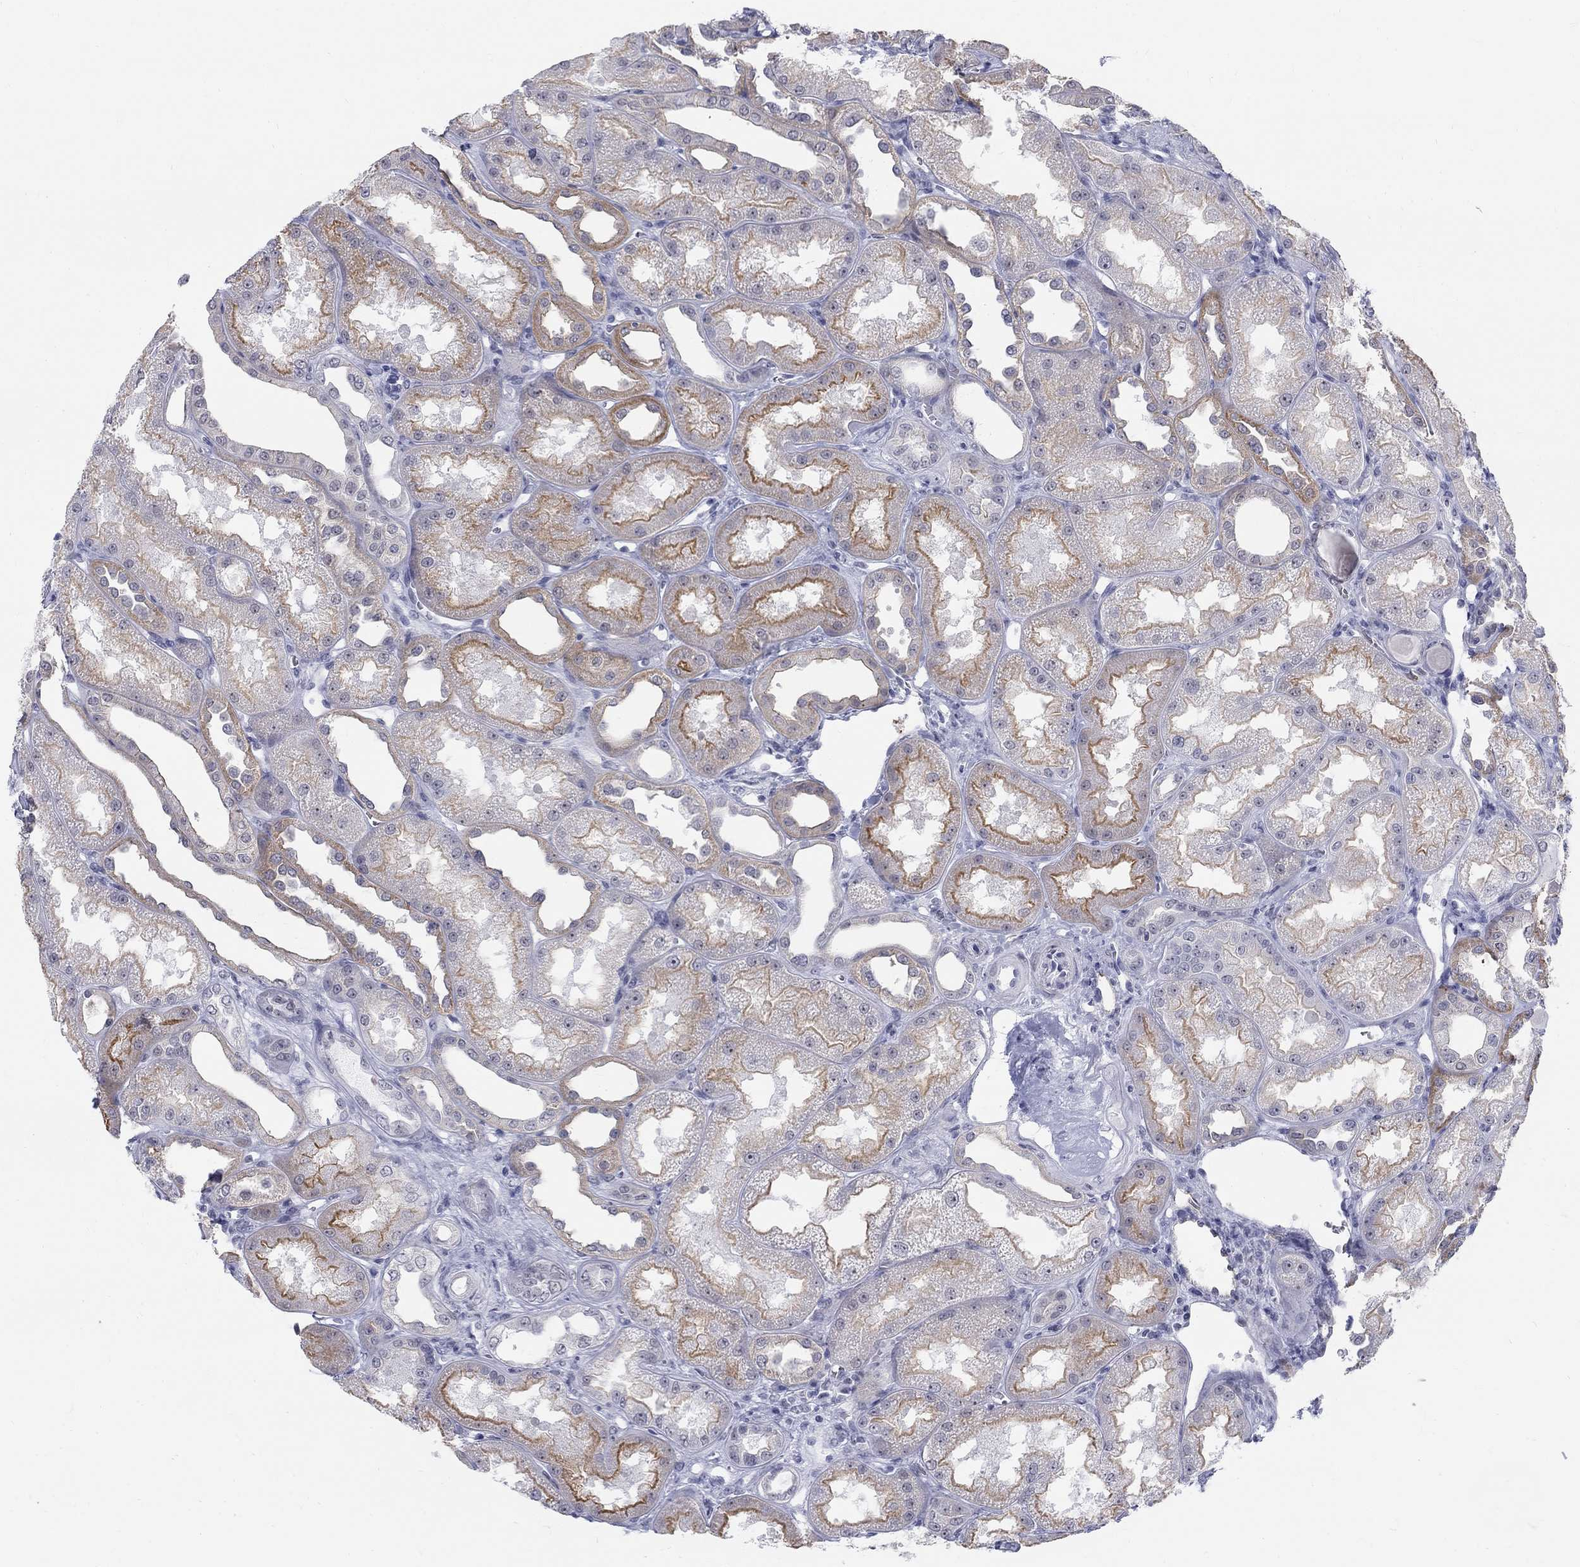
{"staining": {"intensity": "negative", "quantity": "none", "location": "none"}, "tissue": "kidney", "cell_type": "Cells in glomeruli", "image_type": "normal", "snomed": [{"axis": "morphology", "description": "Normal tissue, NOS"}, {"axis": "topography", "description": "Kidney"}], "caption": "An image of human kidney is negative for staining in cells in glomeruli. (DAB immunohistochemistry (IHC) visualized using brightfield microscopy, high magnification).", "gene": "DMTN", "patient": {"sex": "male", "age": 61}}